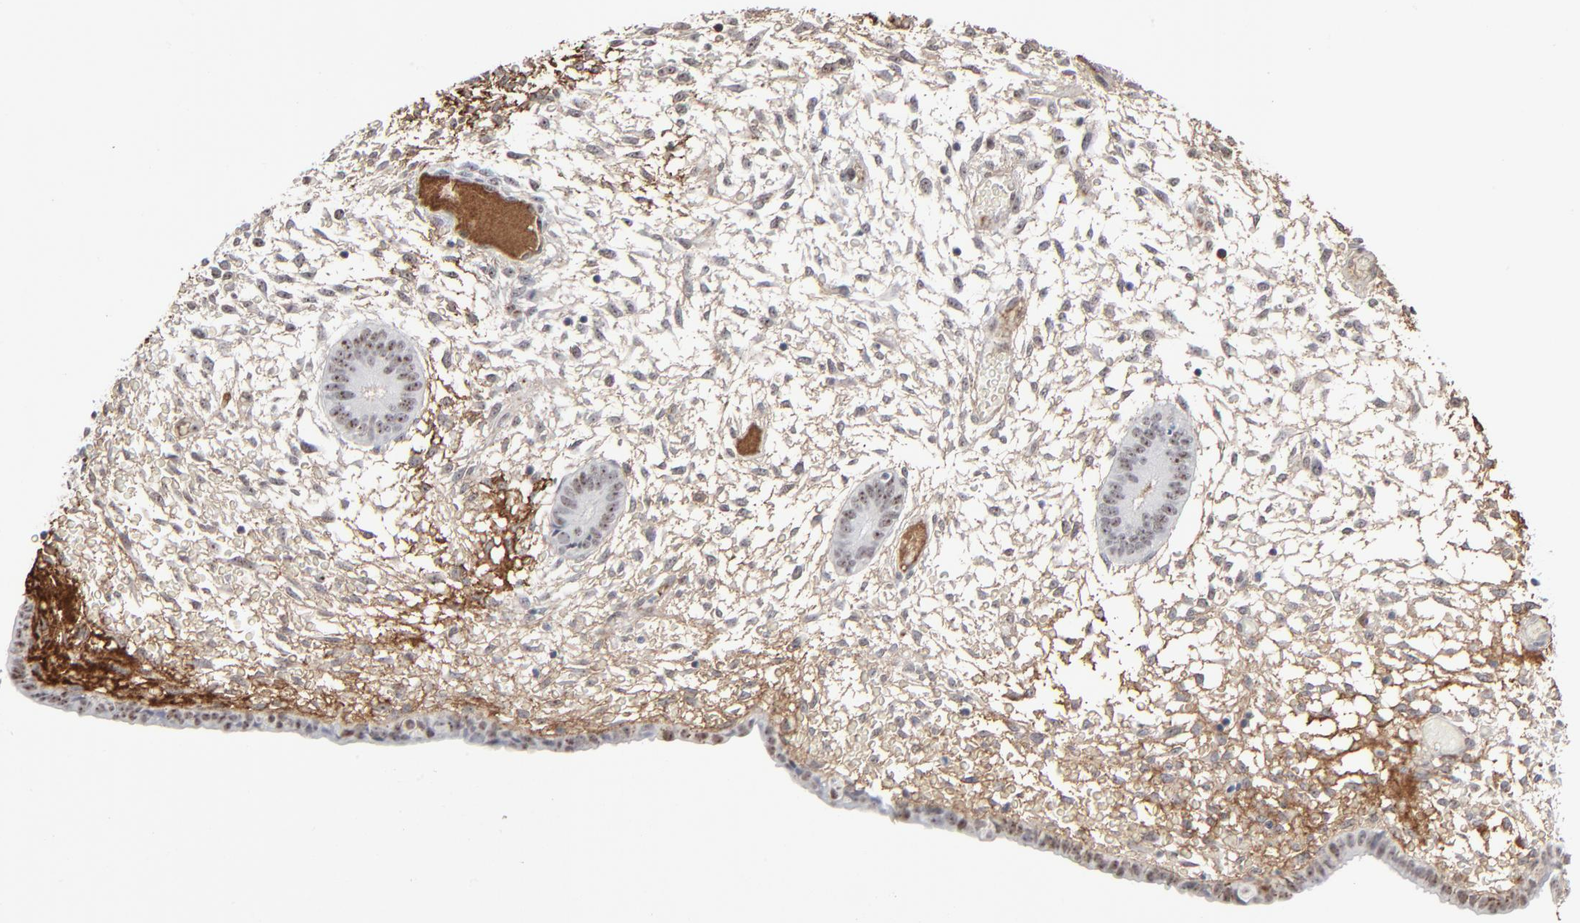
{"staining": {"intensity": "moderate", "quantity": ">75%", "location": "cytoplasmic/membranous"}, "tissue": "endometrium", "cell_type": "Cells in endometrial stroma", "image_type": "normal", "snomed": [{"axis": "morphology", "description": "Normal tissue, NOS"}, {"axis": "topography", "description": "Endometrium"}], "caption": "Immunohistochemical staining of normal endometrium demonstrates moderate cytoplasmic/membranous protein expression in about >75% of cells in endometrial stroma. The protein of interest is stained brown, and the nuclei are stained in blue (DAB (3,3'-diaminobenzidine) IHC with brightfield microscopy, high magnification).", "gene": "MPHOSPH6", "patient": {"sex": "female", "age": 42}}